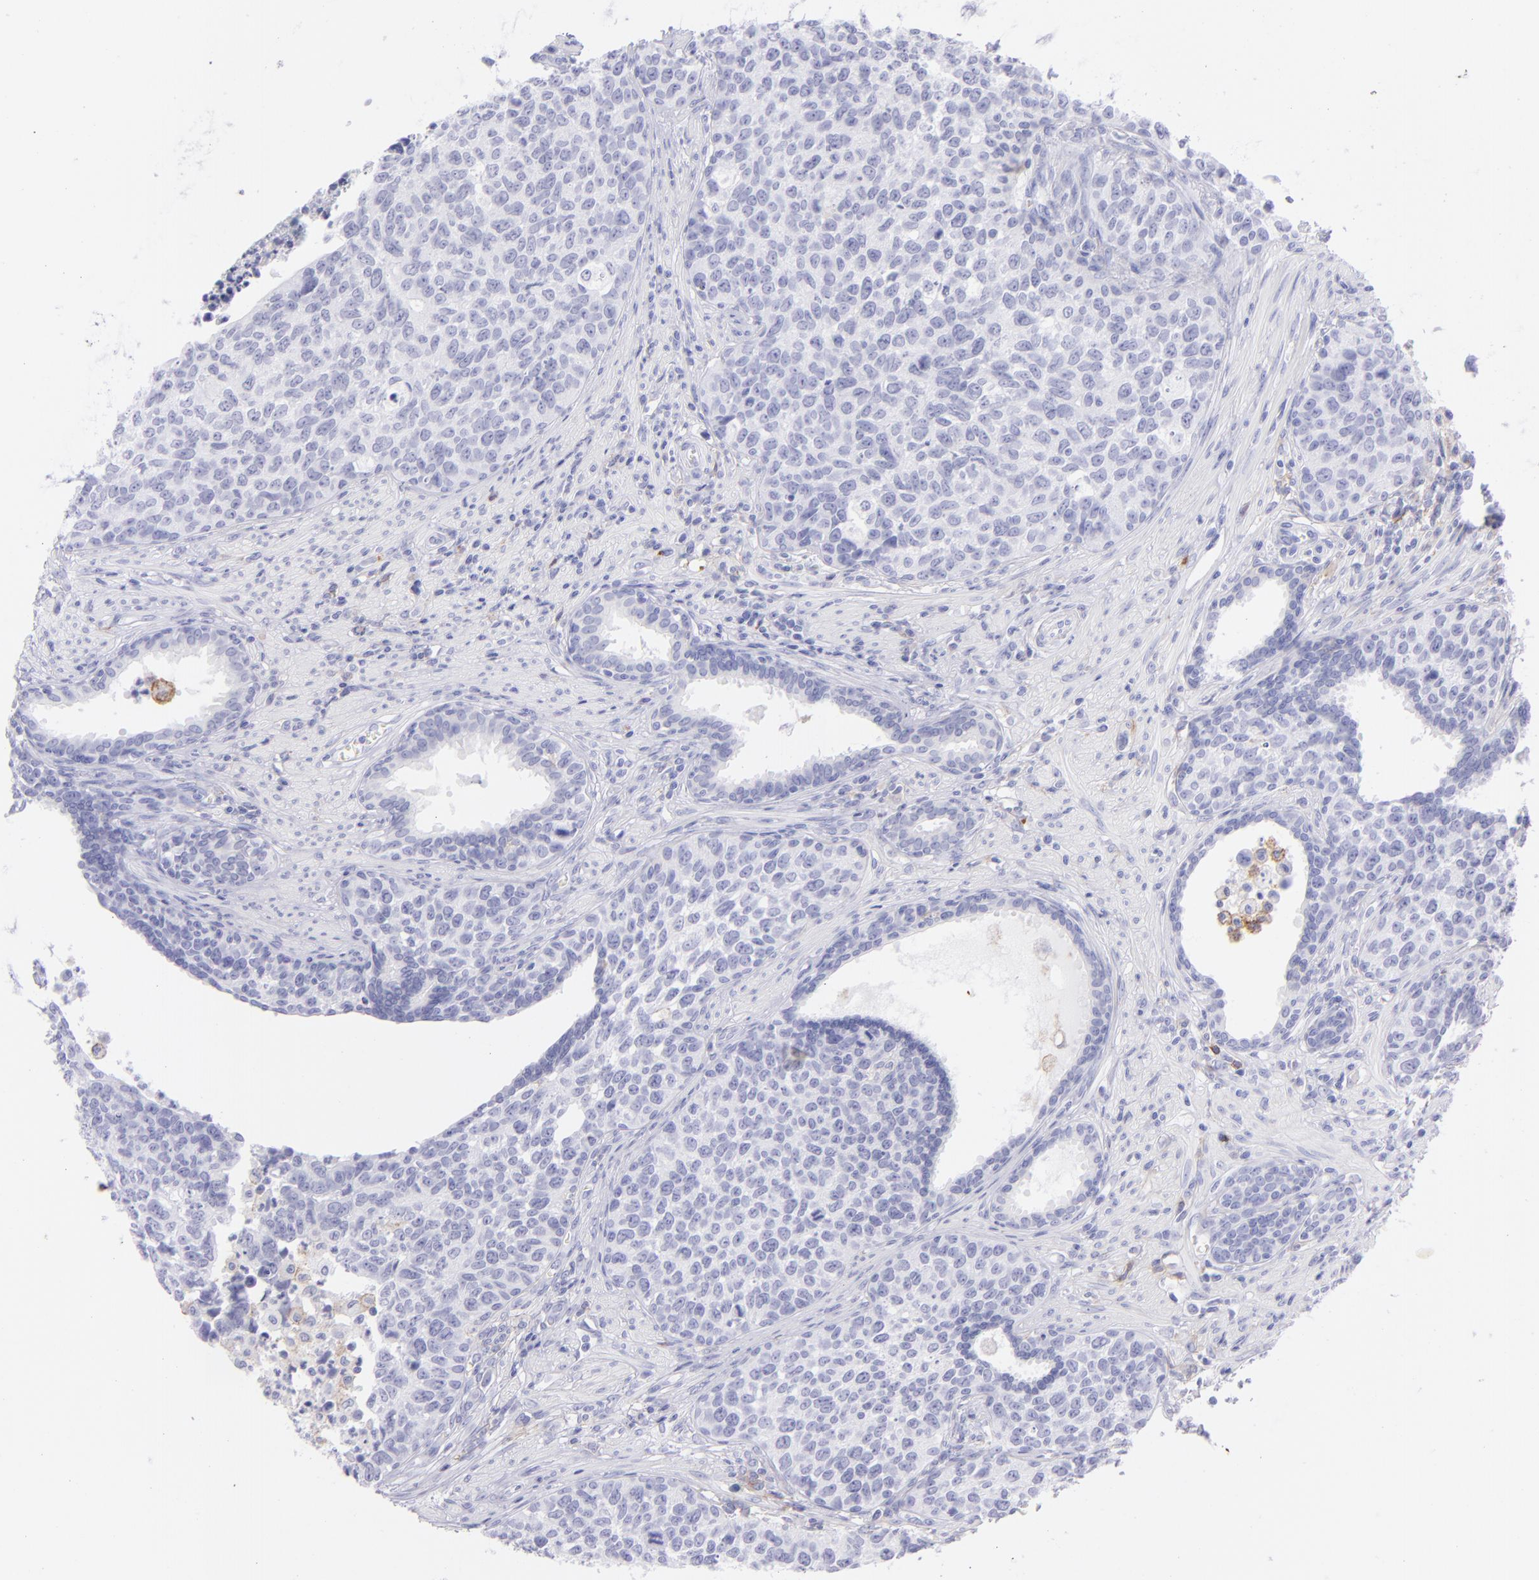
{"staining": {"intensity": "negative", "quantity": "none", "location": "none"}, "tissue": "urothelial cancer", "cell_type": "Tumor cells", "image_type": "cancer", "snomed": [{"axis": "morphology", "description": "Urothelial carcinoma, High grade"}, {"axis": "topography", "description": "Urinary bladder"}], "caption": "Tumor cells show no significant protein staining in high-grade urothelial carcinoma. Brightfield microscopy of immunohistochemistry (IHC) stained with DAB (3,3'-diaminobenzidine) (brown) and hematoxylin (blue), captured at high magnification.", "gene": "CD72", "patient": {"sex": "male", "age": 81}}